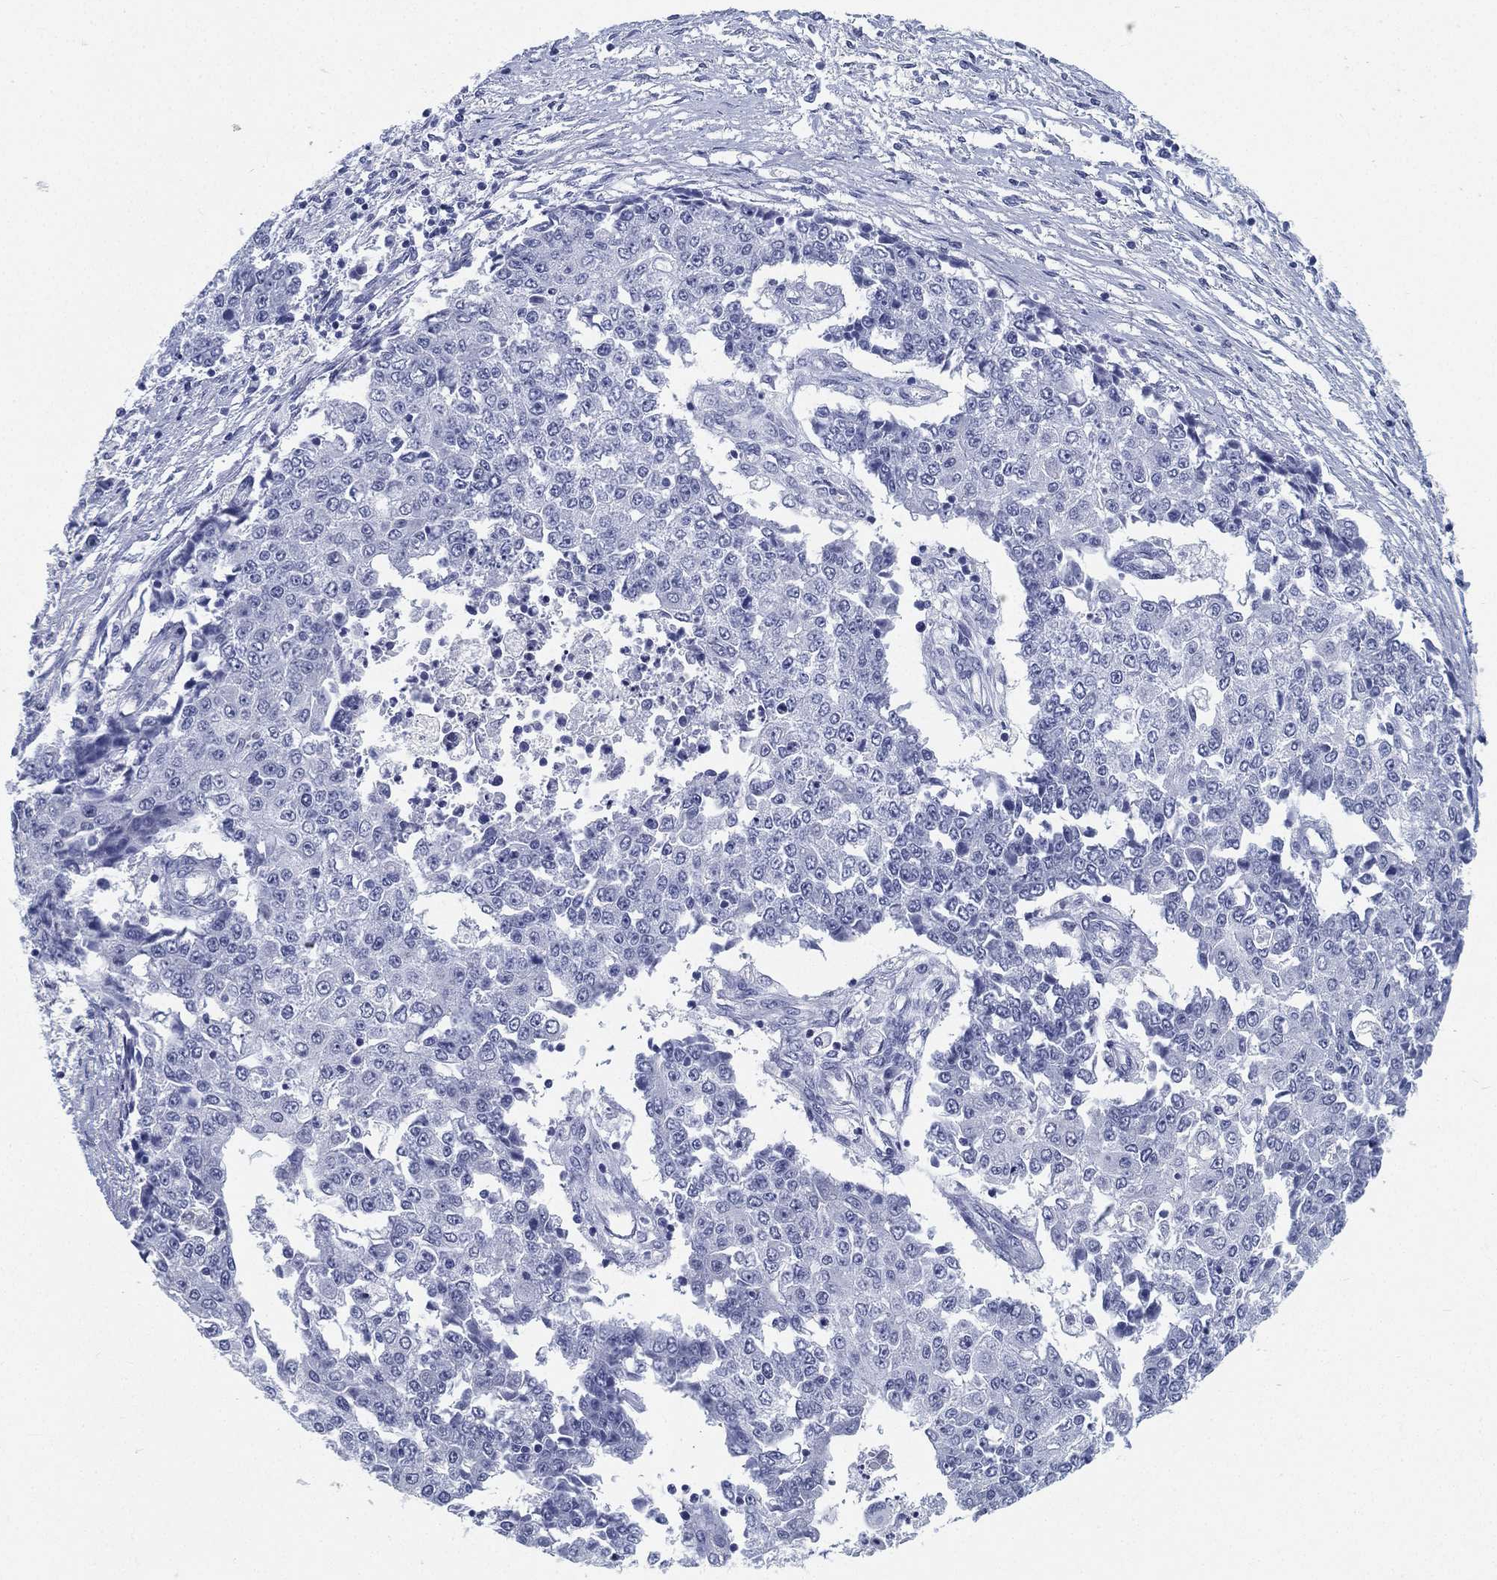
{"staining": {"intensity": "negative", "quantity": "none", "location": "none"}, "tissue": "ovarian cancer", "cell_type": "Tumor cells", "image_type": "cancer", "snomed": [{"axis": "morphology", "description": "Carcinoma, endometroid"}, {"axis": "topography", "description": "Ovary"}], "caption": "Immunohistochemistry of endometroid carcinoma (ovarian) demonstrates no positivity in tumor cells. (Stains: DAB IHC with hematoxylin counter stain, Microscopy: brightfield microscopy at high magnification).", "gene": "ATP1B2", "patient": {"sex": "female", "age": 42}}